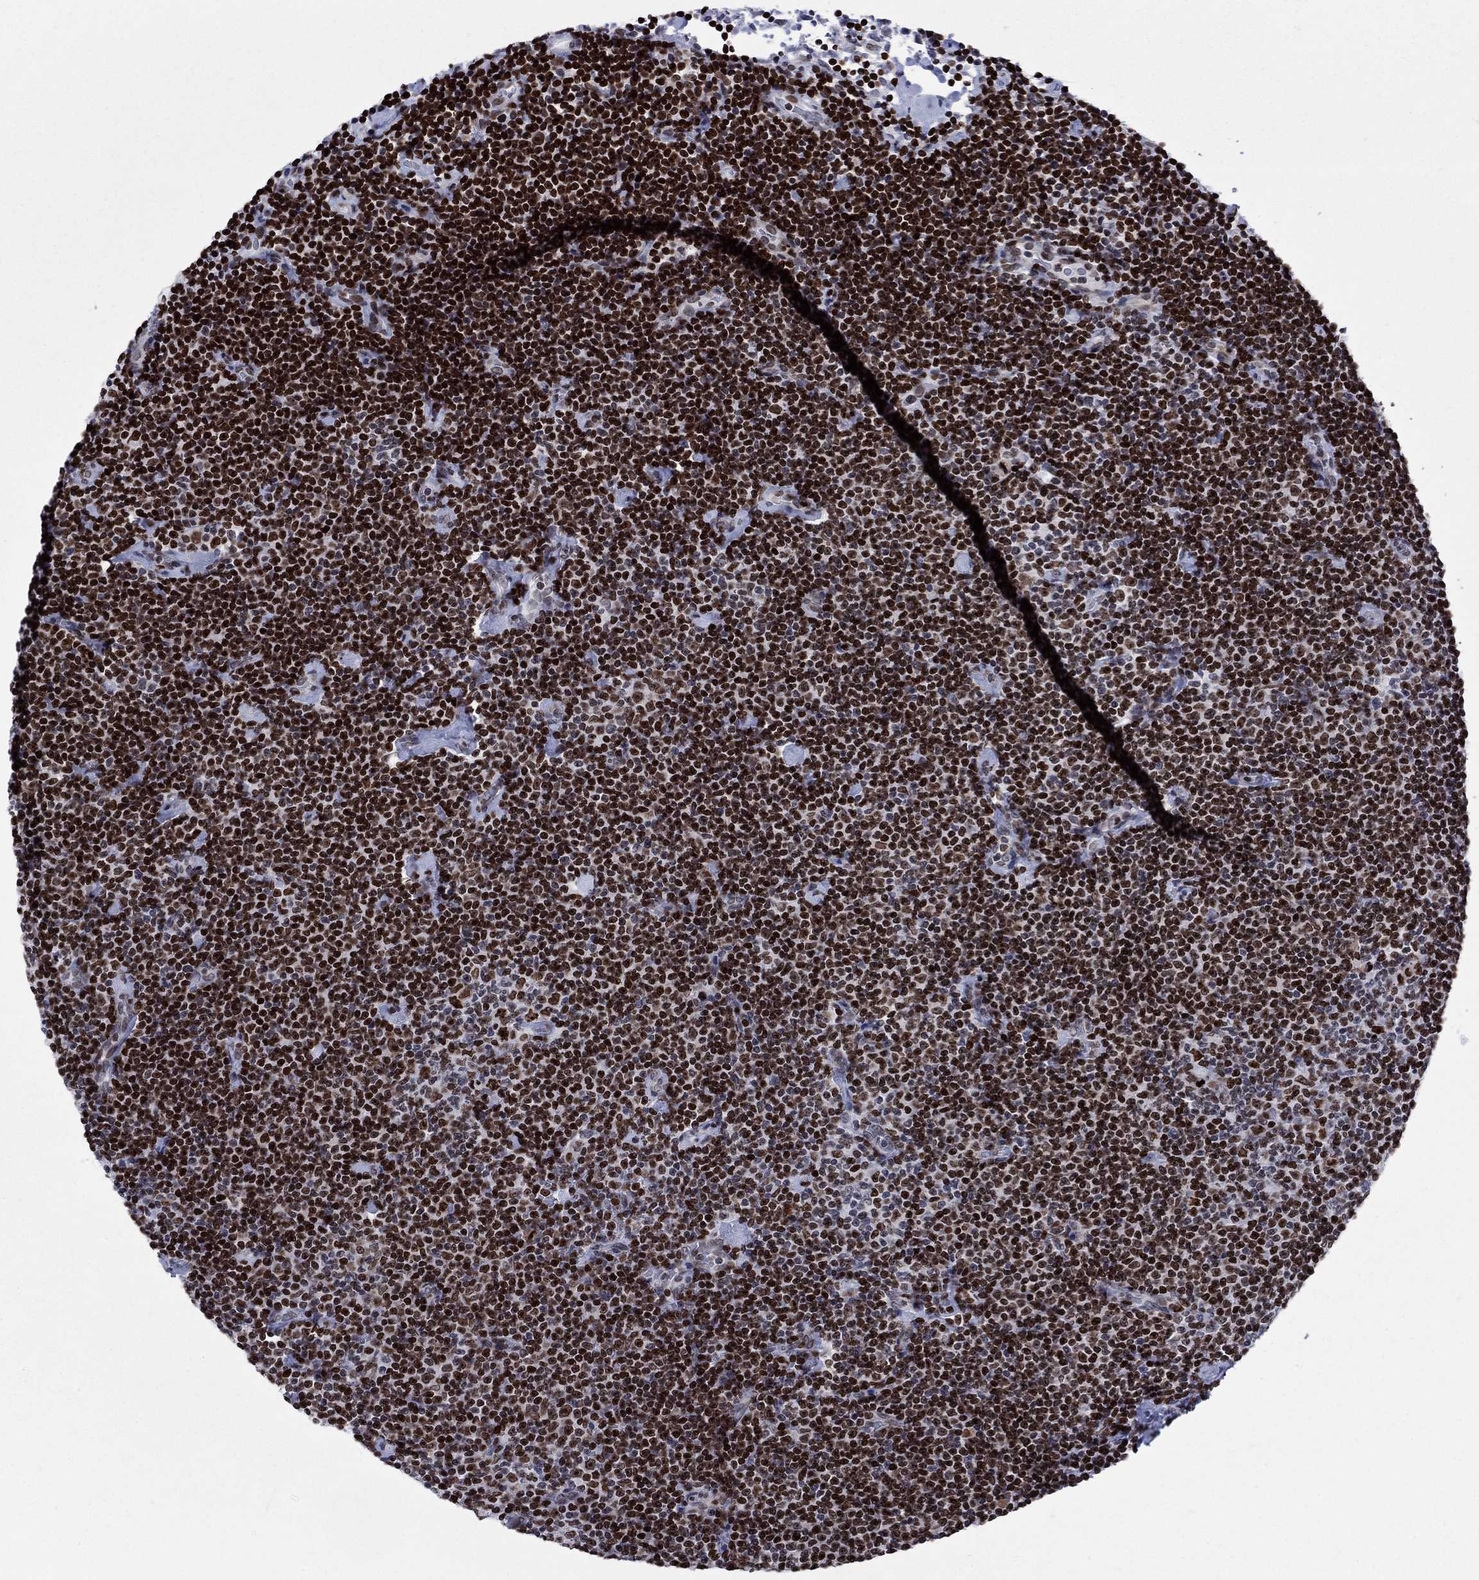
{"staining": {"intensity": "strong", "quantity": ">75%", "location": "nuclear"}, "tissue": "lymphoma", "cell_type": "Tumor cells", "image_type": "cancer", "snomed": [{"axis": "morphology", "description": "Malignant lymphoma, non-Hodgkin's type, Low grade"}, {"axis": "topography", "description": "Lymph node"}], "caption": "Low-grade malignant lymphoma, non-Hodgkin's type was stained to show a protein in brown. There is high levels of strong nuclear expression in about >75% of tumor cells. Using DAB (3,3'-diaminobenzidine) (brown) and hematoxylin (blue) stains, captured at high magnification using brightfield microscopy.", "gene": "HMGA1", "patient": {"sex": "male", "age": 81}}